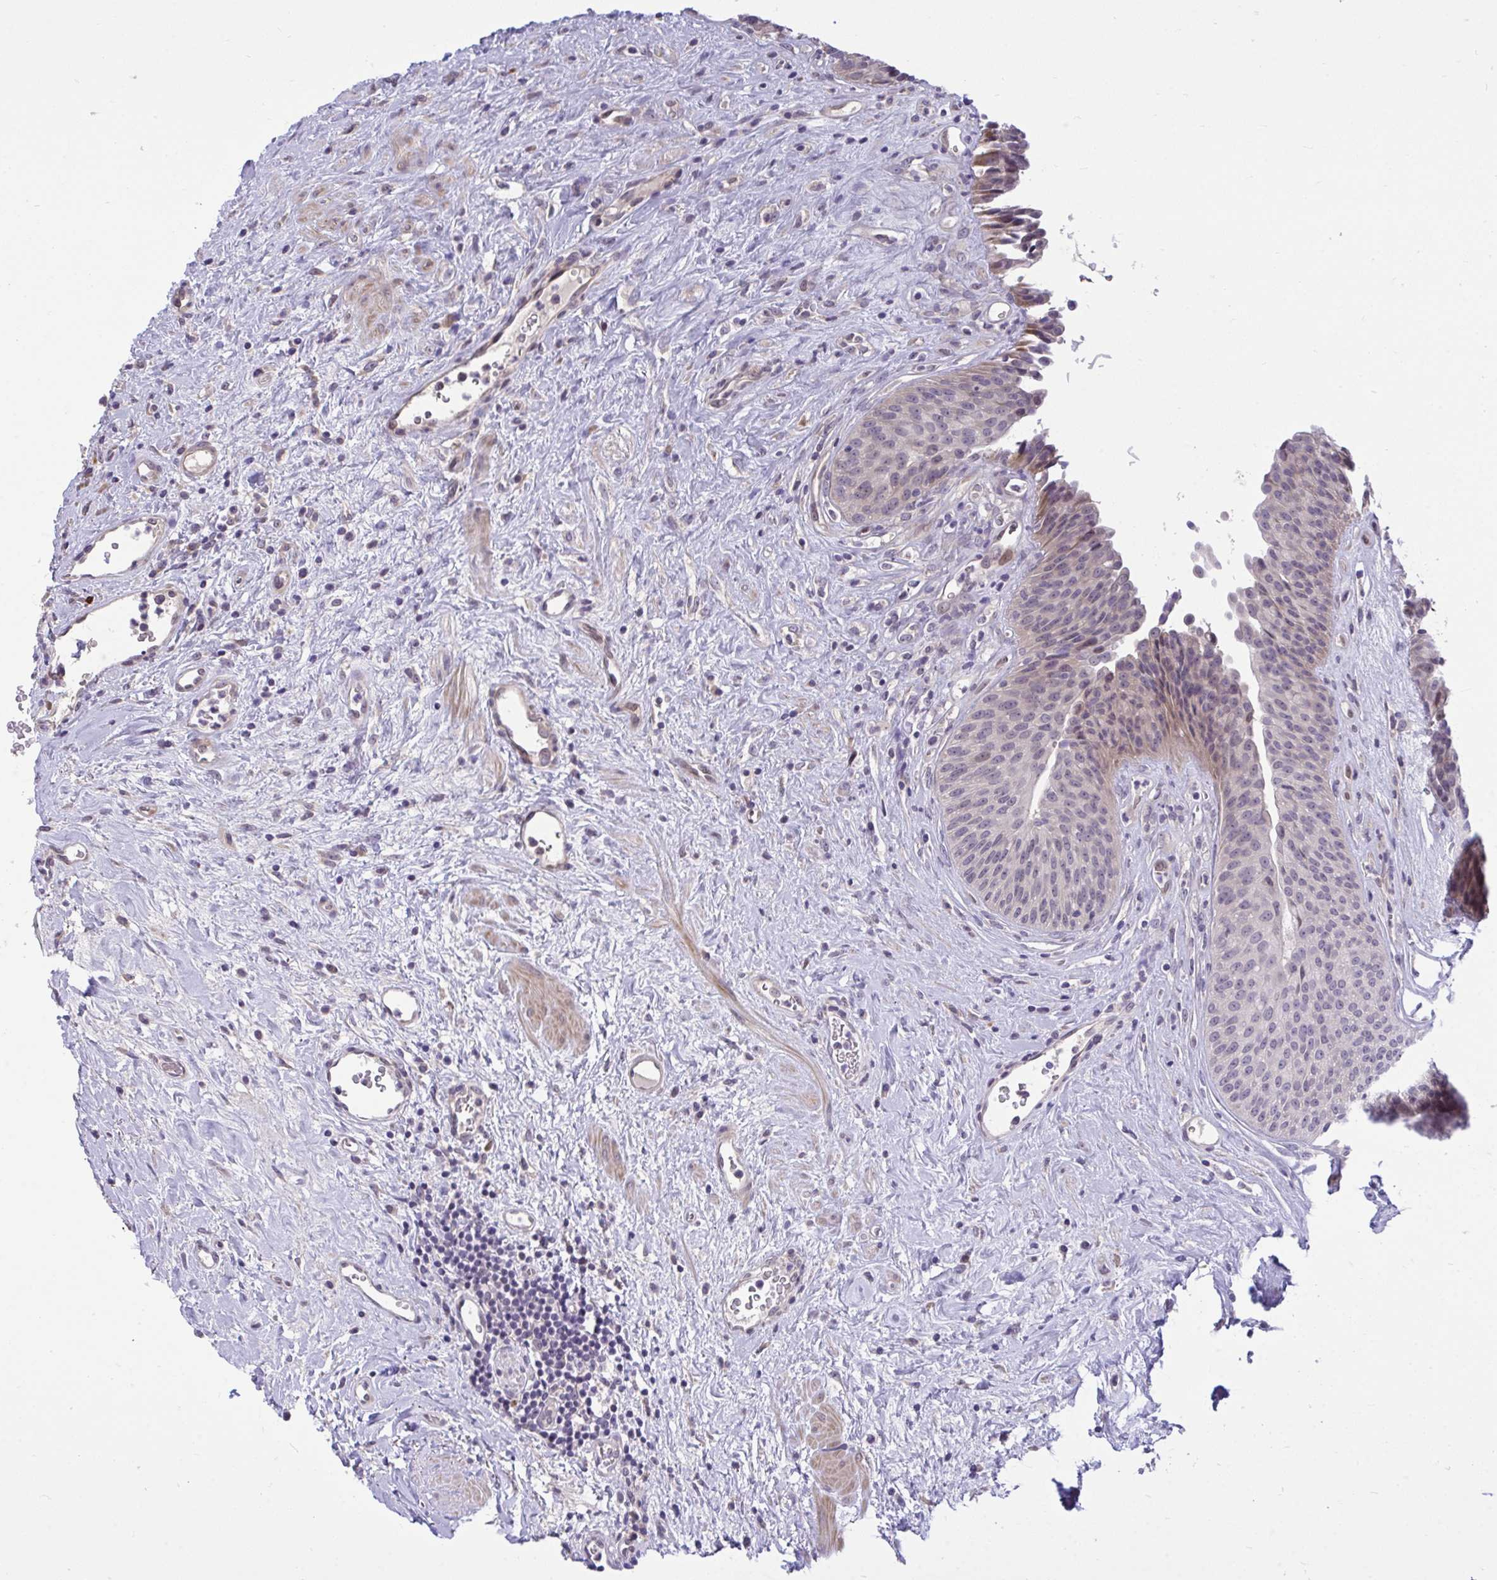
{"staining": {"intensity": "weak", "quantity": "25%-75%", "location": "cytoplasmic/membranous,nuclear"}, "tissue": "urinary bladder", "cell_type": "Urothelial cells", "image_type": "normal", "snomed": [{"axis": "morphology", "description": "Normal tissue, NOS"}, {"axis": "topography", "description": "Urinary bladder"}], "caption": "A brown stain shows weak cytoplasmic/membranous,nuclear positivity of a protein in urothelial cells of benign urinary bladder.", "gene": "HMBOX1", "patient": {"sex": "female", "age": 56}}